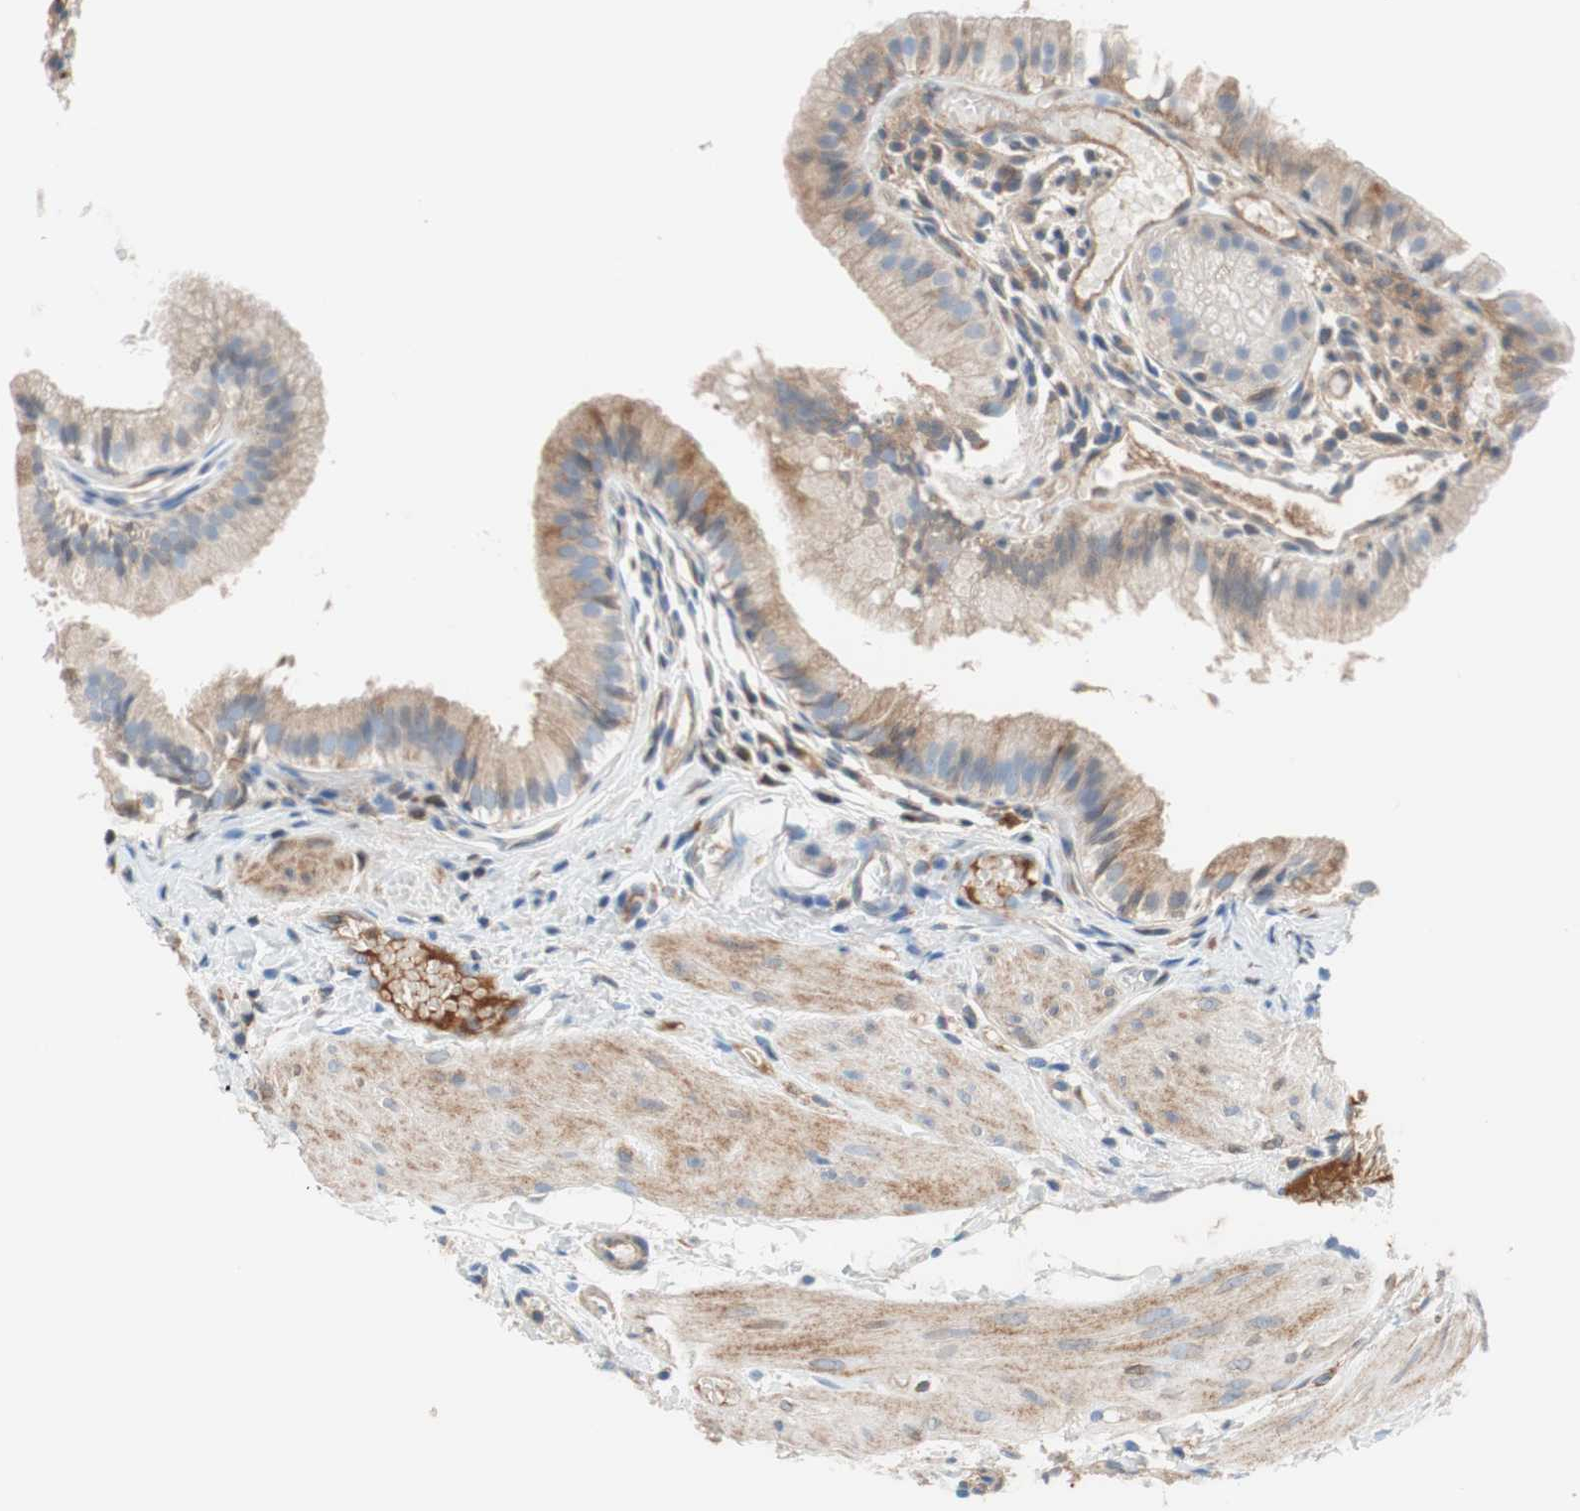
{"staining": {"intensity": "moderate", "quantity": "<25%", "location": "cytoplasmic/membranous"}, "tissue": "gallbladder", "cell_type": "Glandular cells", "image_type": "normal", "snomed": [{"axis": "morphology", "description": "Normal tissue, NOS"}, {"axis": "topography", "description": "Gallbladder"}], "caption": "Immunohistochemistry (IHC) image of unremarkable gallbladder stained for a protein (brown), which displays low levels of moderate cytoplasmic/membranous staining in about <25% of glandular cells.", "gene": "RBP4", "patient": {"sex": "female", "age": 26}}